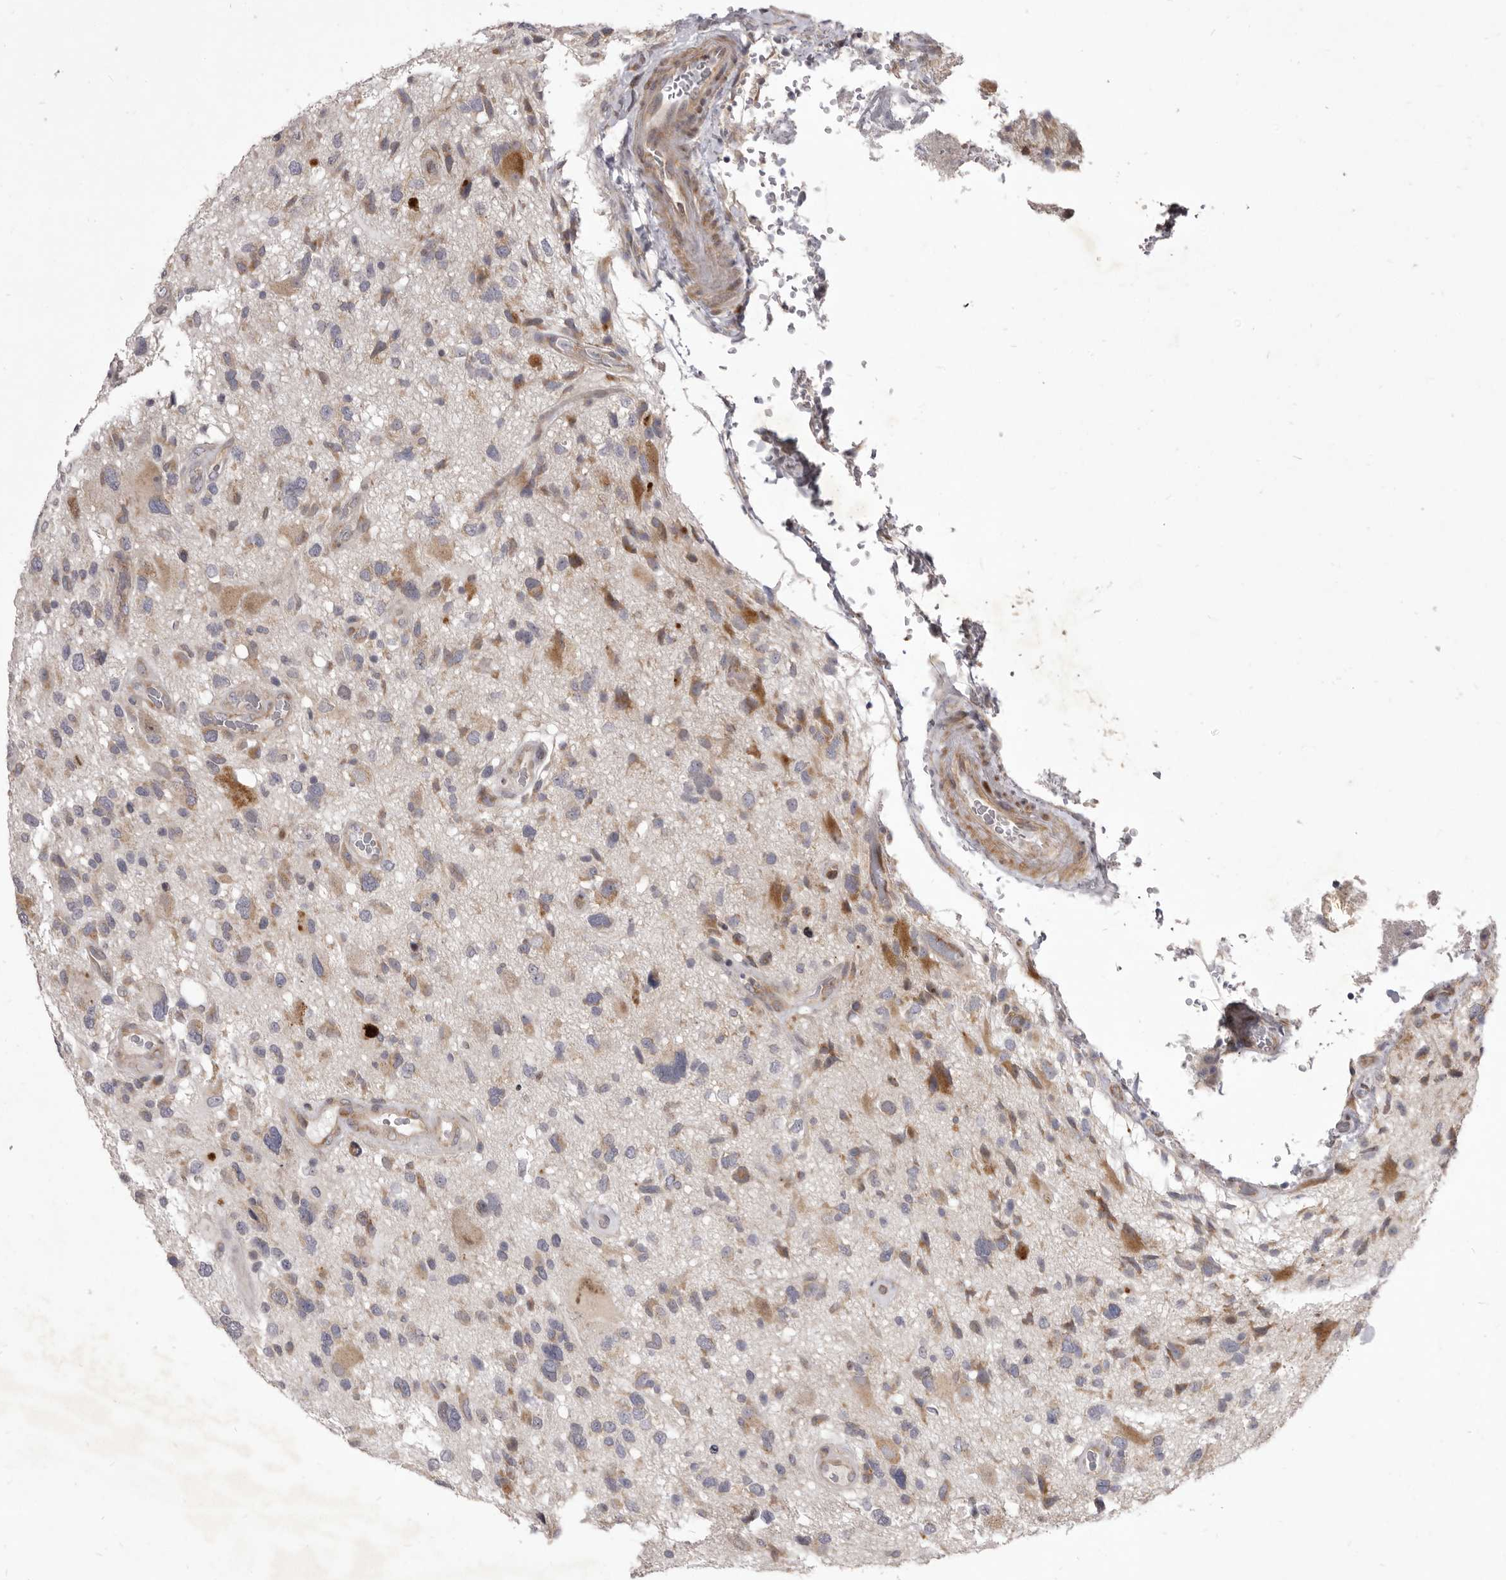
{"staining": {"intensity": "negative", "quantity": "none", "location": "none"}, "tissue": "glioma", "cell_type": "Tumor cells", "image_type": "cancer", "snomed": [{"axis": "morphology", "description": "Glioma, malignant, High grade"}, {"axis": "topography", "description": "Brain"}], "caption": "The immunohistochemistry (IHC) photomicrograph has no significant expression in tumor cells of high-grade glioma (malignant) tissue. (Brightfield microscopy of DAB immunohistochemistry (IHC) at high magnification).", "gene": "TBC1D8B", "patient": {"sex": "male", "age": 33}}